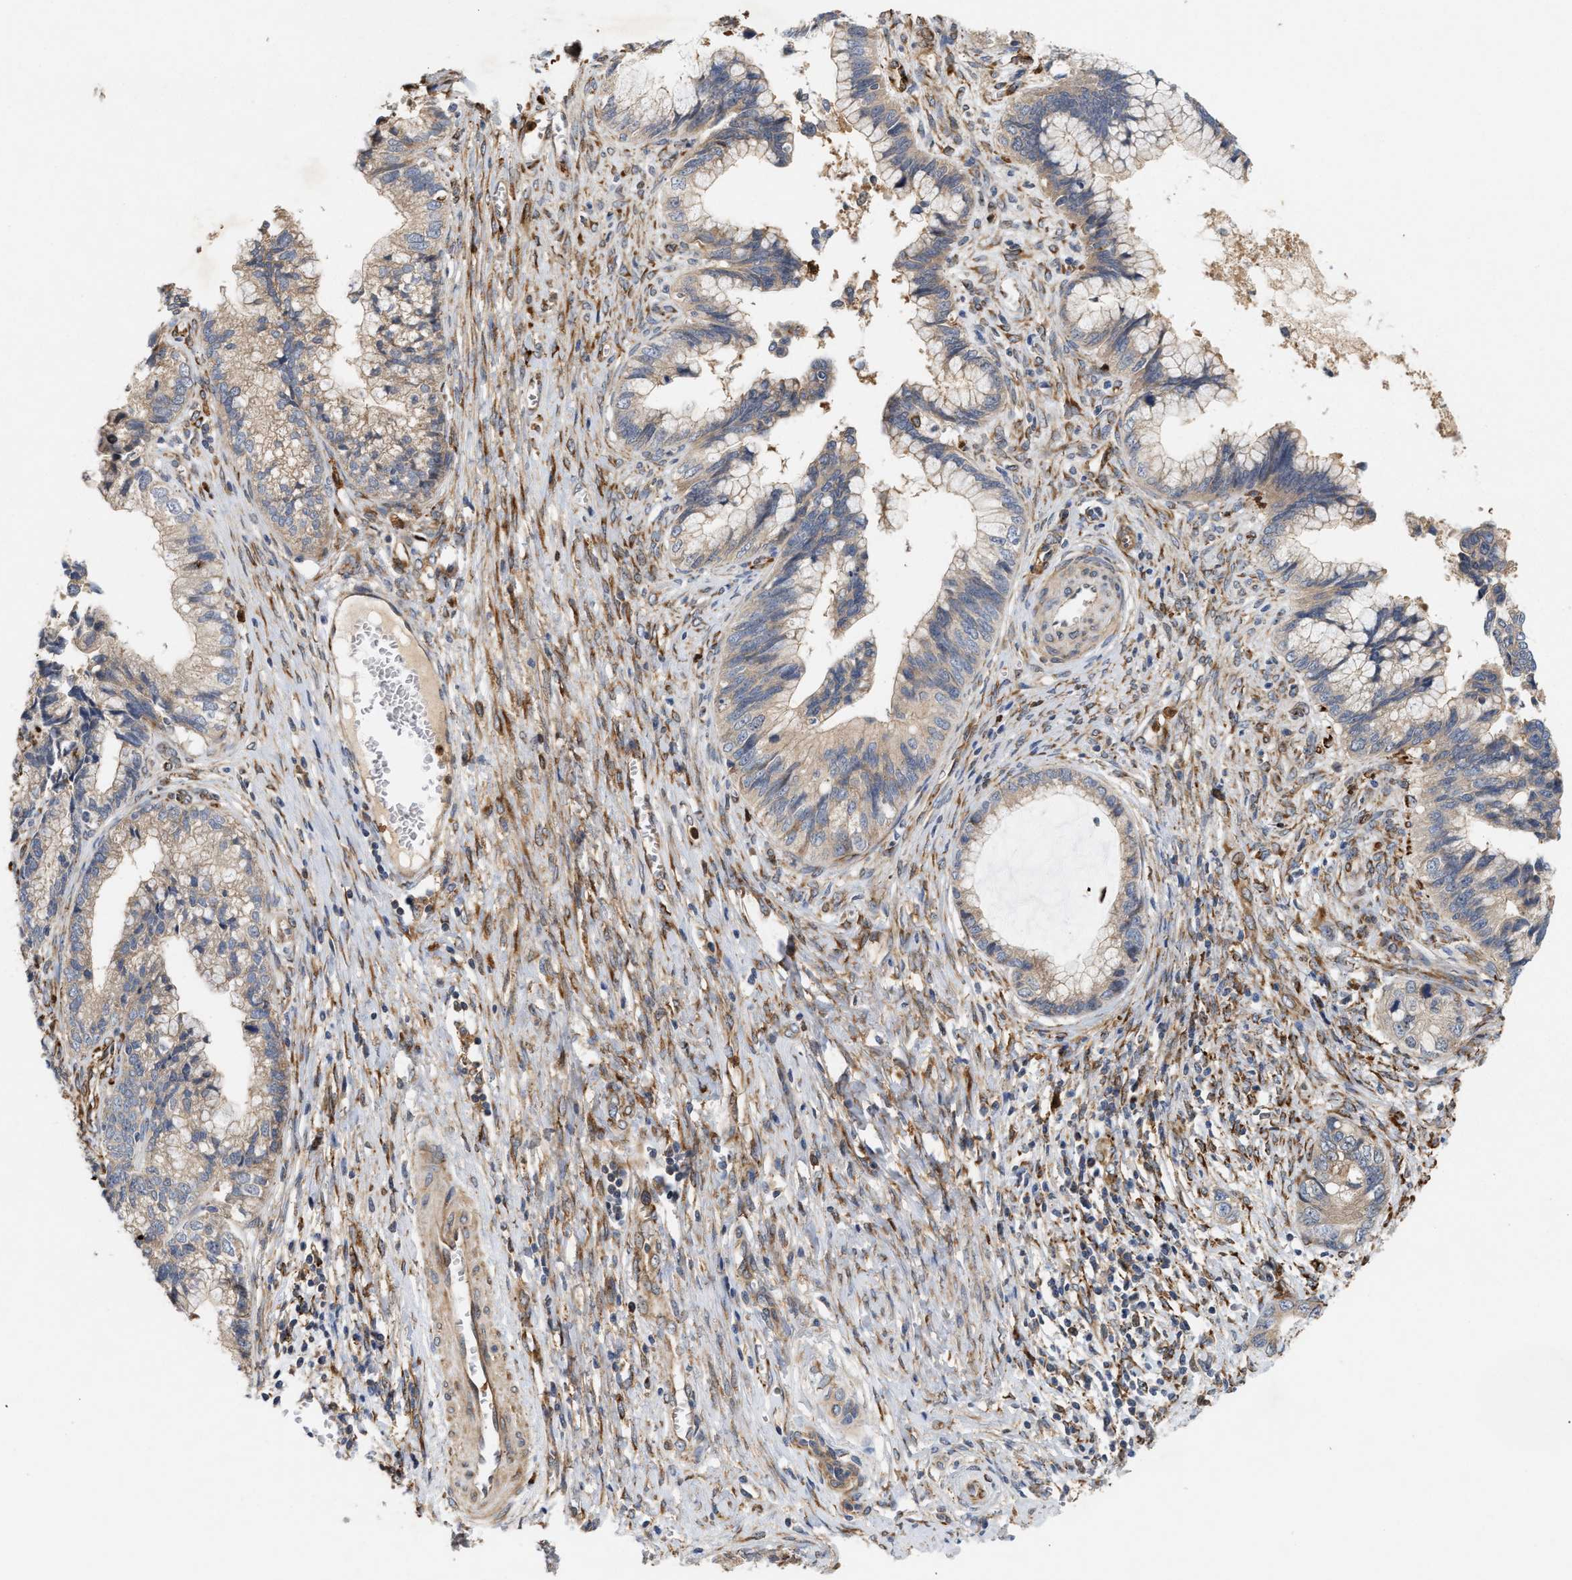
{"staining": {"intensity": "weak", "quantity": ">75%", "location": "cytoplasmic/membranous"}, "tissue": "cervical cancer", "cell_type": "Tumor cells", "image_type": "cancer", "snomed": [{"axis": "morphology", "description": "Adenocarcinoma, NOS"}, {"axis": "topography", "description": "Cervix"}], "caption": "This micrograph demonstrates IHC staining of adenocarcinoma (cervical), with low weak cytoplasmic/membranous expression in approximately >75% of tumor cells.", "gene": "PLCD1", "patient": {"sex": "female", "age": 44}}